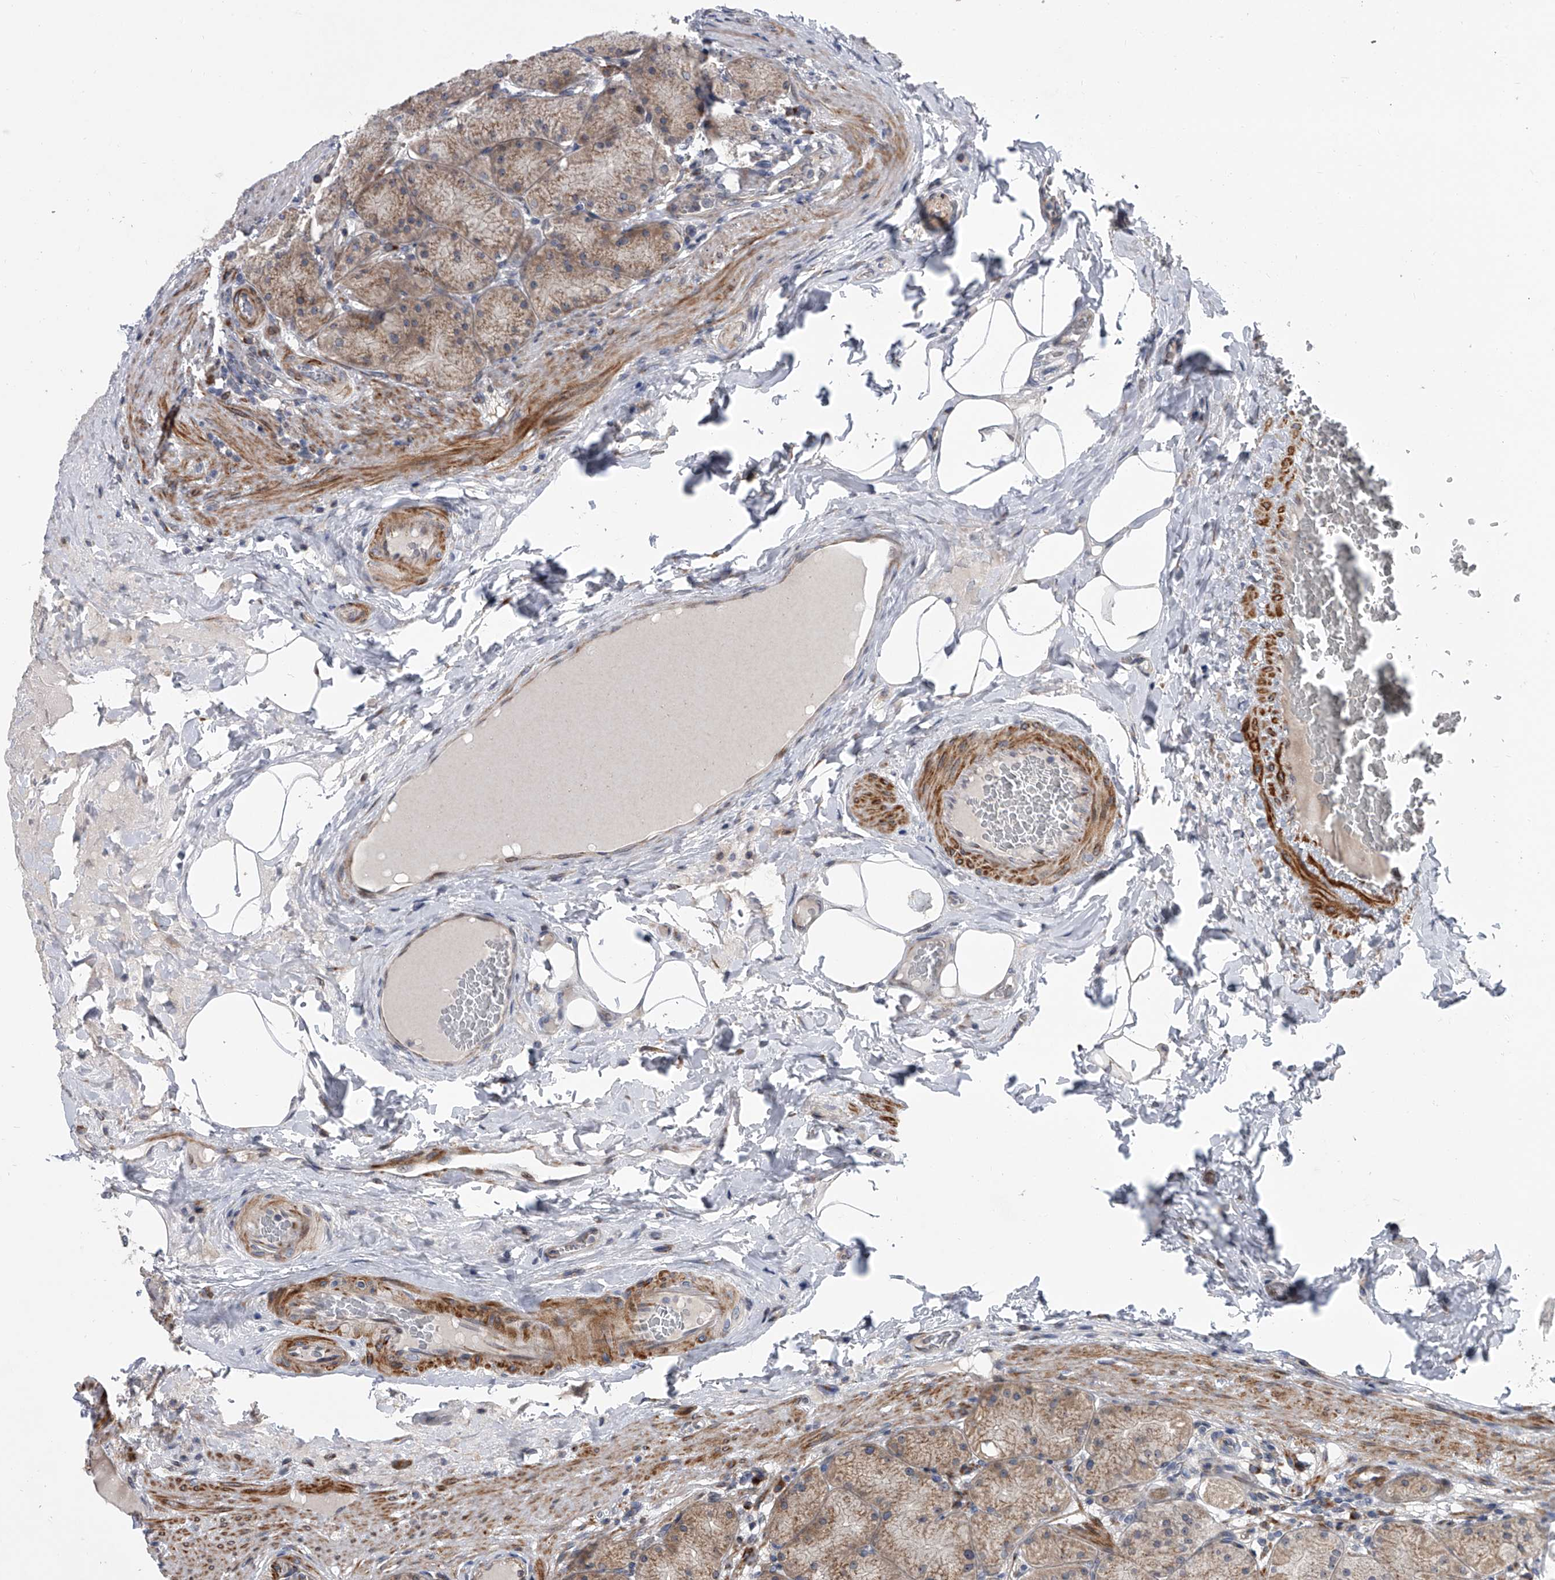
{"staining": {"intensity": "moderate", "quantity": ">75%", "location": "cytoplasmic/membranous"}, "tissue": "stomach", "cell_type": "Glandular cells", "image_type": "normal", "snomed": [{"axis": "morphology", "description": "Normal tissue, NOS"}, {"axis": "topography", "description": "Stomach, upper"}], "caption": "Immunohistochemistry image of benign human stomach stained for a protein (brown), which displays medium levels of moderate cytoplasmic/membranous expression in about >75% of glandular cells.", "gene": "DLGAP2", "patient": {"sex": "female", "age": 56}}